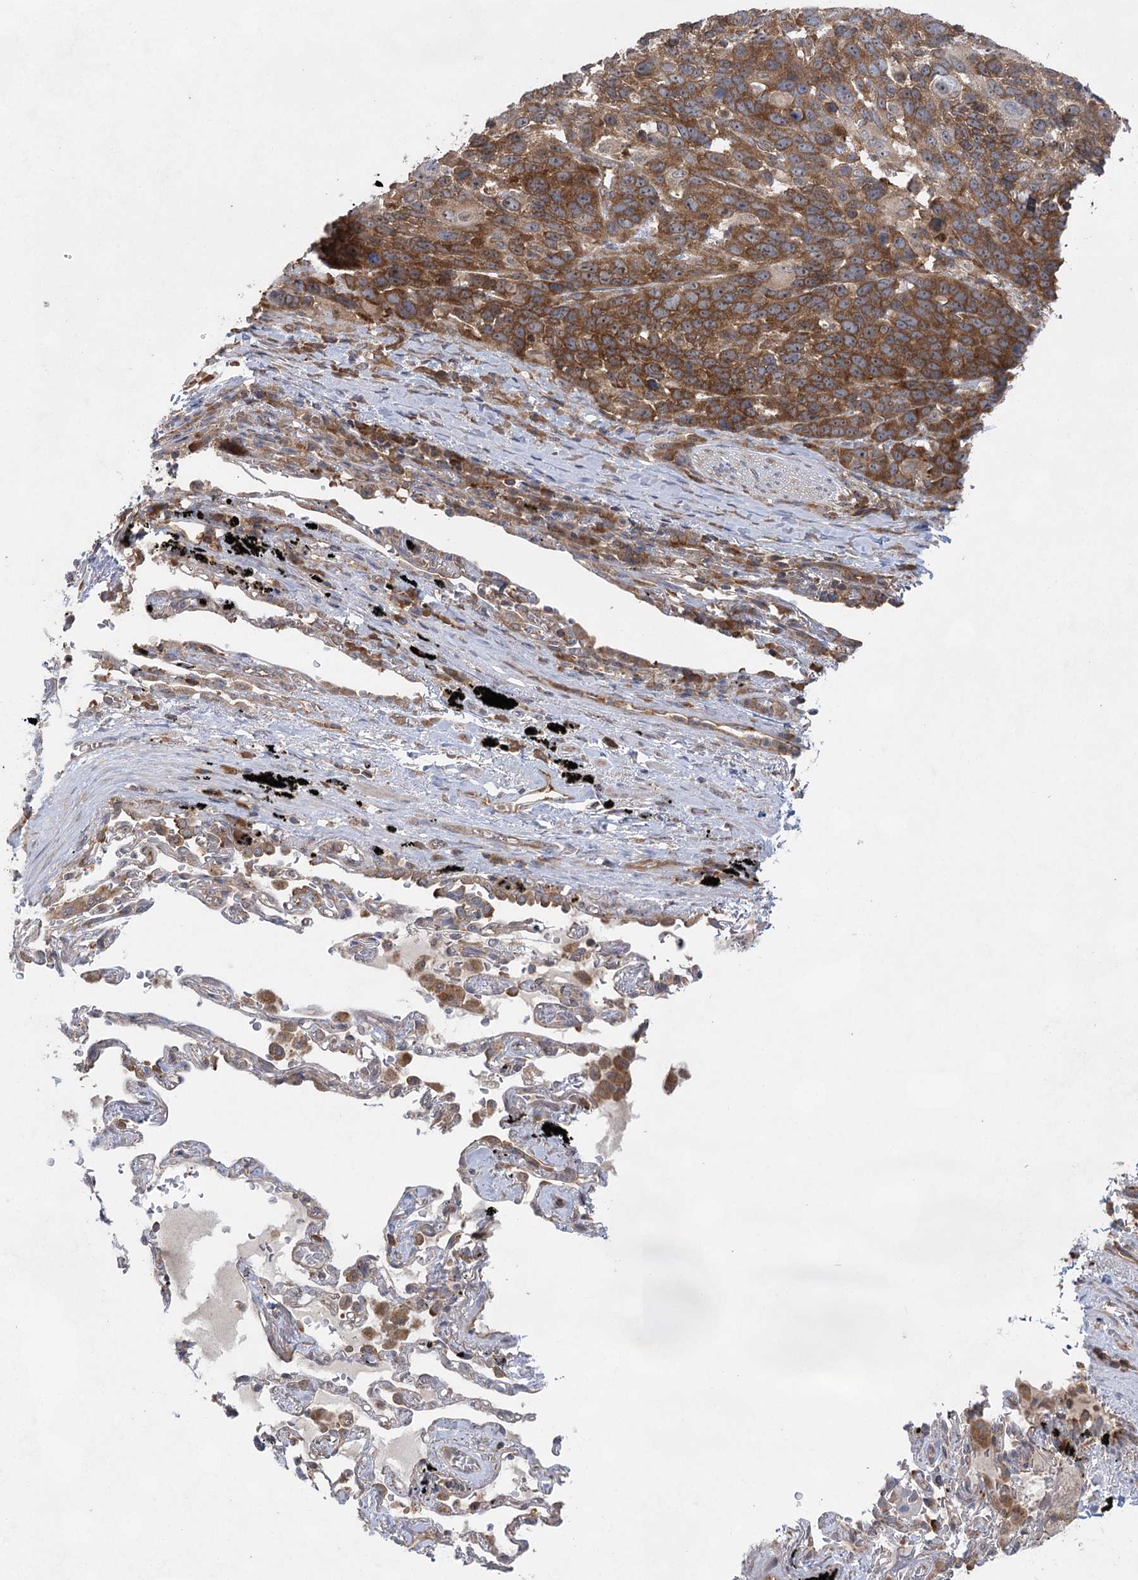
{"staining": {"intensity": "moderate", "quantity": ">75%", "location": "cytoplasmic/membranous"}, "tissue": "lung cancer", "cell_type": "Tumor cells", "image_type": "cancer", "snomed": [{"axis": "morphology", "description": "Squamous cell carcinoma, NOS"}, {"axis": "topography", "description": "Lung"}], "caption": "Squamous cell carcinoma (lung) stained for a protein (brown) demonstrates moderate cytoplasmic/membranous positive expression in about >75% of tumor cells.", "gene": "EIF3A", "patient": {"sex": "male", "age": 66}}